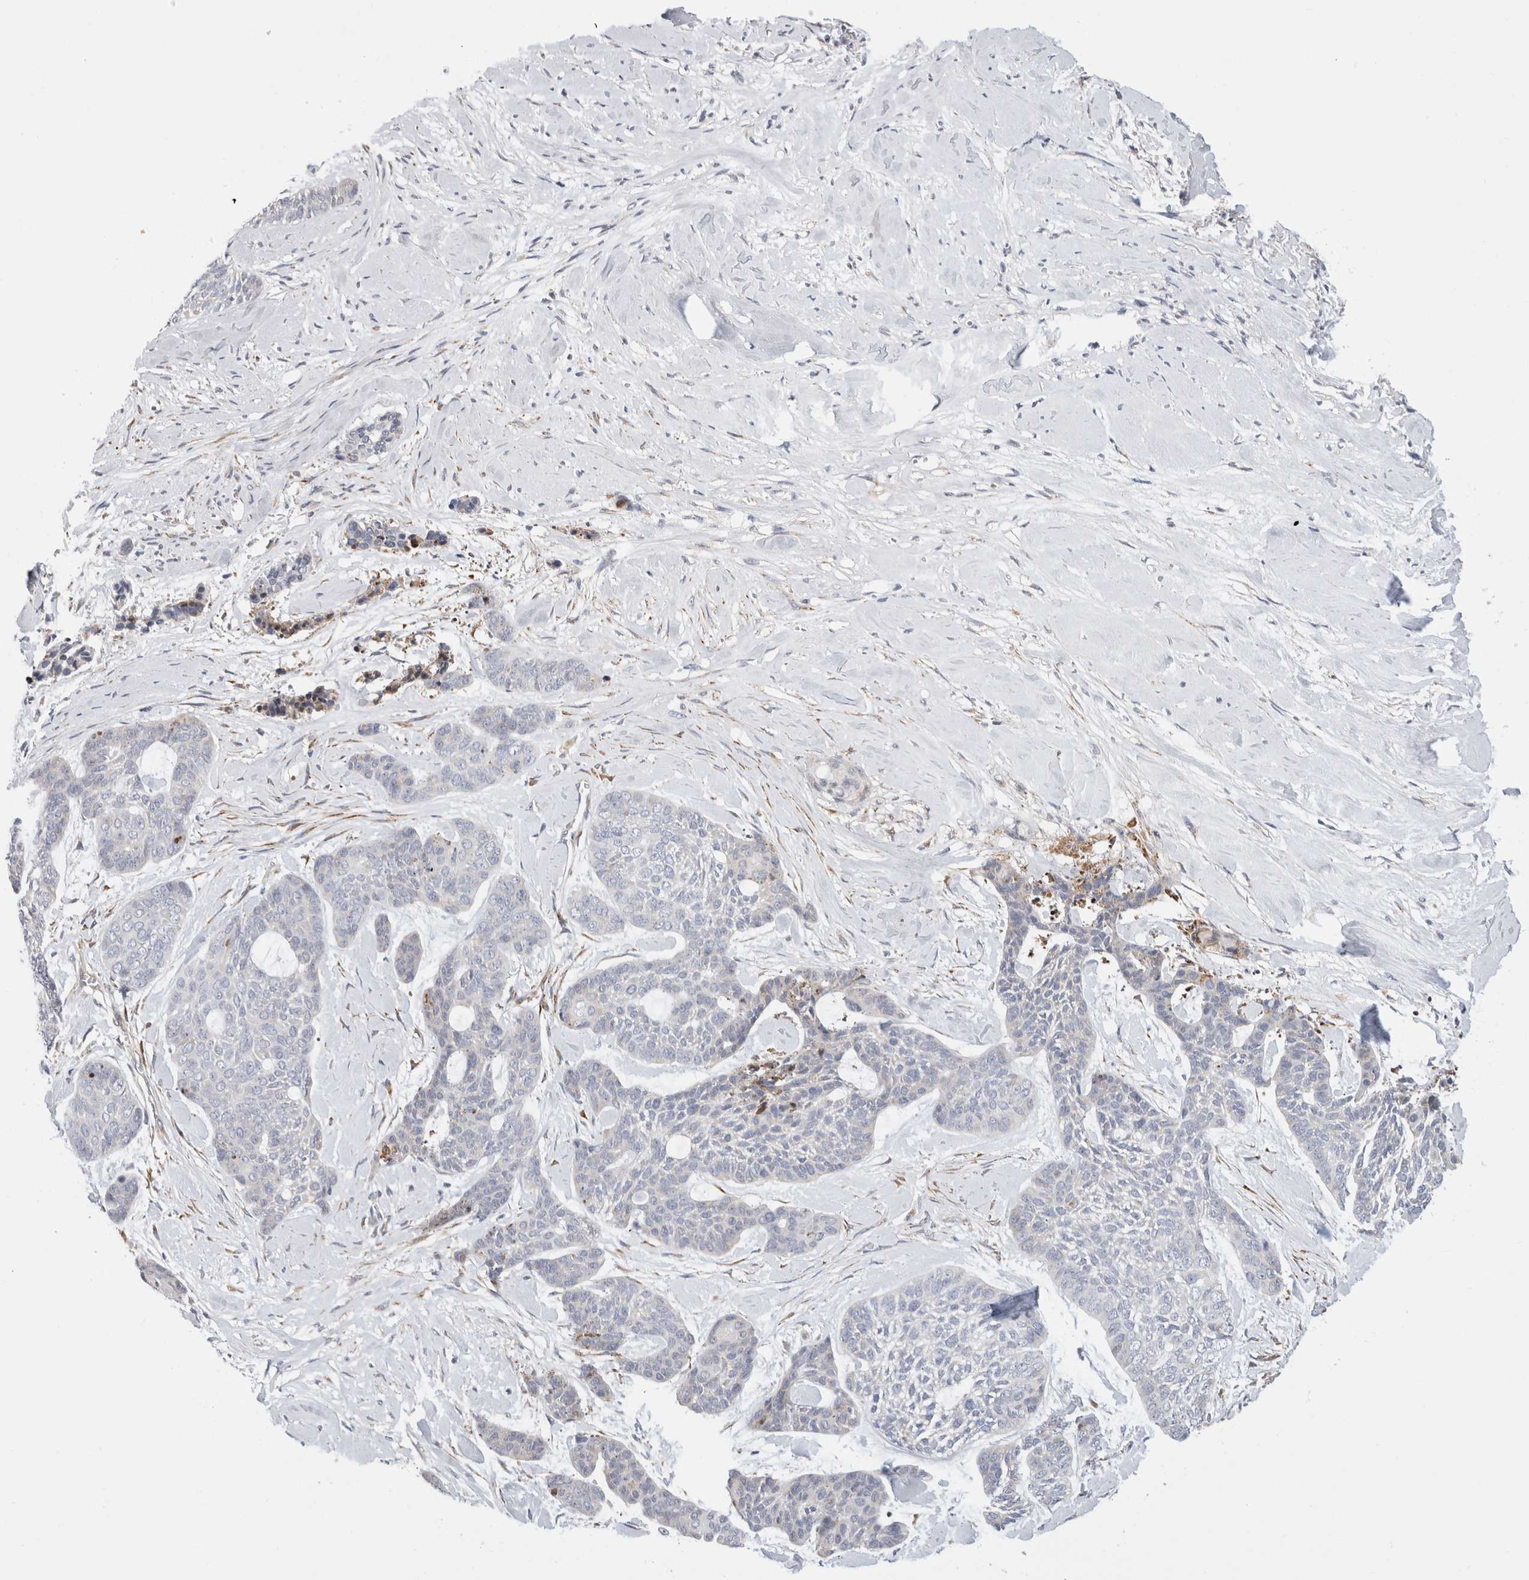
{"staining": {"intensity": "negative", "quantity": "none", "location": "none"}, "tissue": "skin cancer", "cell_type": "Tumor cells", "image_type": "cancer", "snomed": [{"axis": "morphology", "description": "Basal cell carcinoma"}, {"axis": "topography", "description": "Skin"}], "caption": "High power microscopy histopathology image of an immunohistochemistry micrograph of skin basal cell carcinoma, revealing no significant expression in tumor cells.", "gene": "RPN2", "patient": {"sex": "female", "age": 64}}